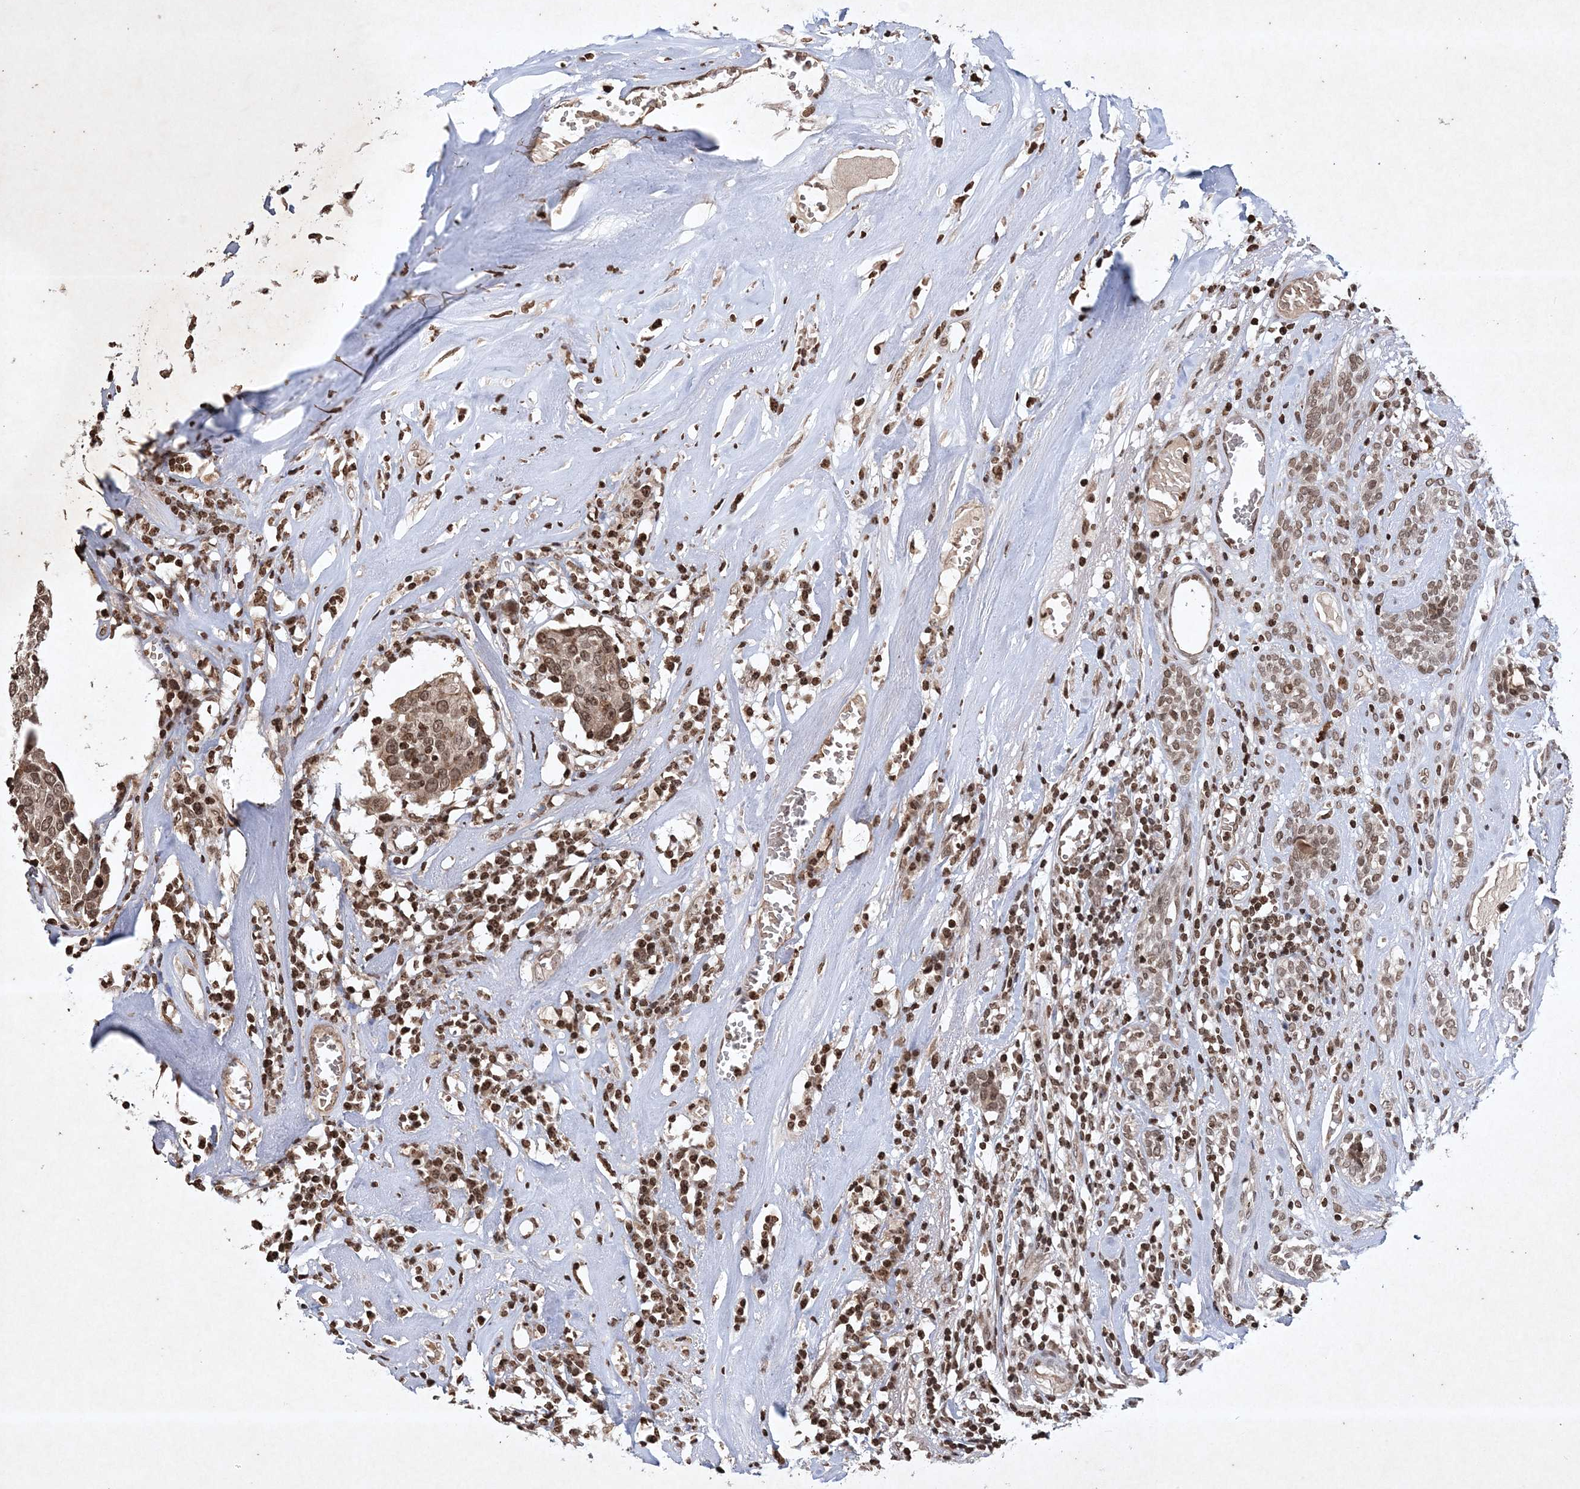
{"staining": {"intensity": "moderate", "quantity": ">75%", "location": "nuclear"}, "tissue": "head and neck cancer", "cell_type": "Tumor cells", "image_type": "cancer", "snomed": [{"axis": "morphology", "description": "Adenocarcinoma, NOS"}, {"axis": "topography", "description": "Salivary gland"}, {"axis": "topography", "description": "Head-Neck"}], "caption": "Human head and neck cancer stained with a brown dye shows moderate nuclear positive staining in approximately >75% of tumor cells.", "gene": "NEDD9", "patient": {"sex": "female", "age": 65}}